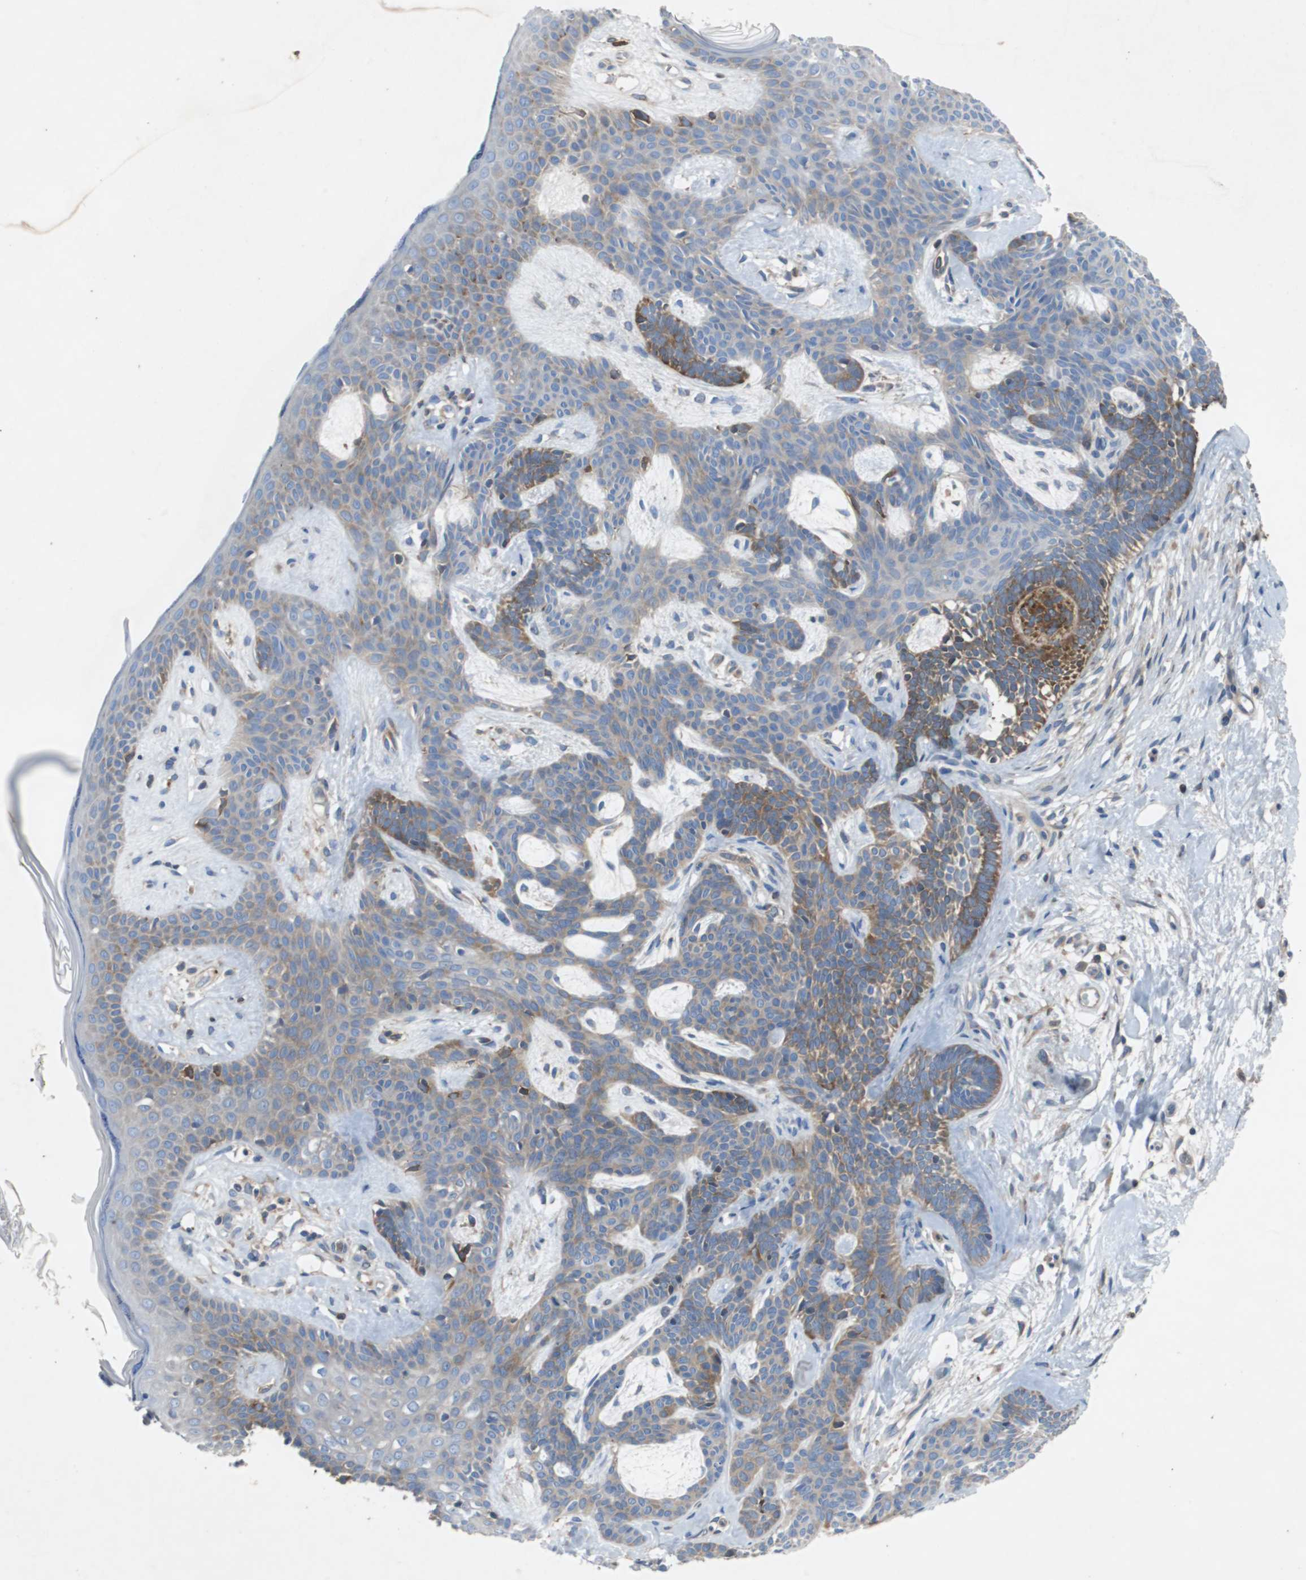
{"staining": {"intensity": "weak", "quantity": "25%-75%", "location": "cytoplasmic/membranous"}, "tissue": "skin cancer", "cell_type": "Tumor cells", "image_type": "cancer", "snomed": [{"axis": "morphology", "description": "Developmental malformation"}, {"axis": "morphology", "description": "Basal cell carcinoma"}, {"axis": "topography", "description": "Skin"}], "caption": "Basal cell carcinoma (skin) was stained to show a protein in brown. There is low levels of weak cytoplasmic/membranous staining in about 25%-75% of tumor cells.", "gene": "GYS1", "patient": {"sex": "female", "age": 62}}